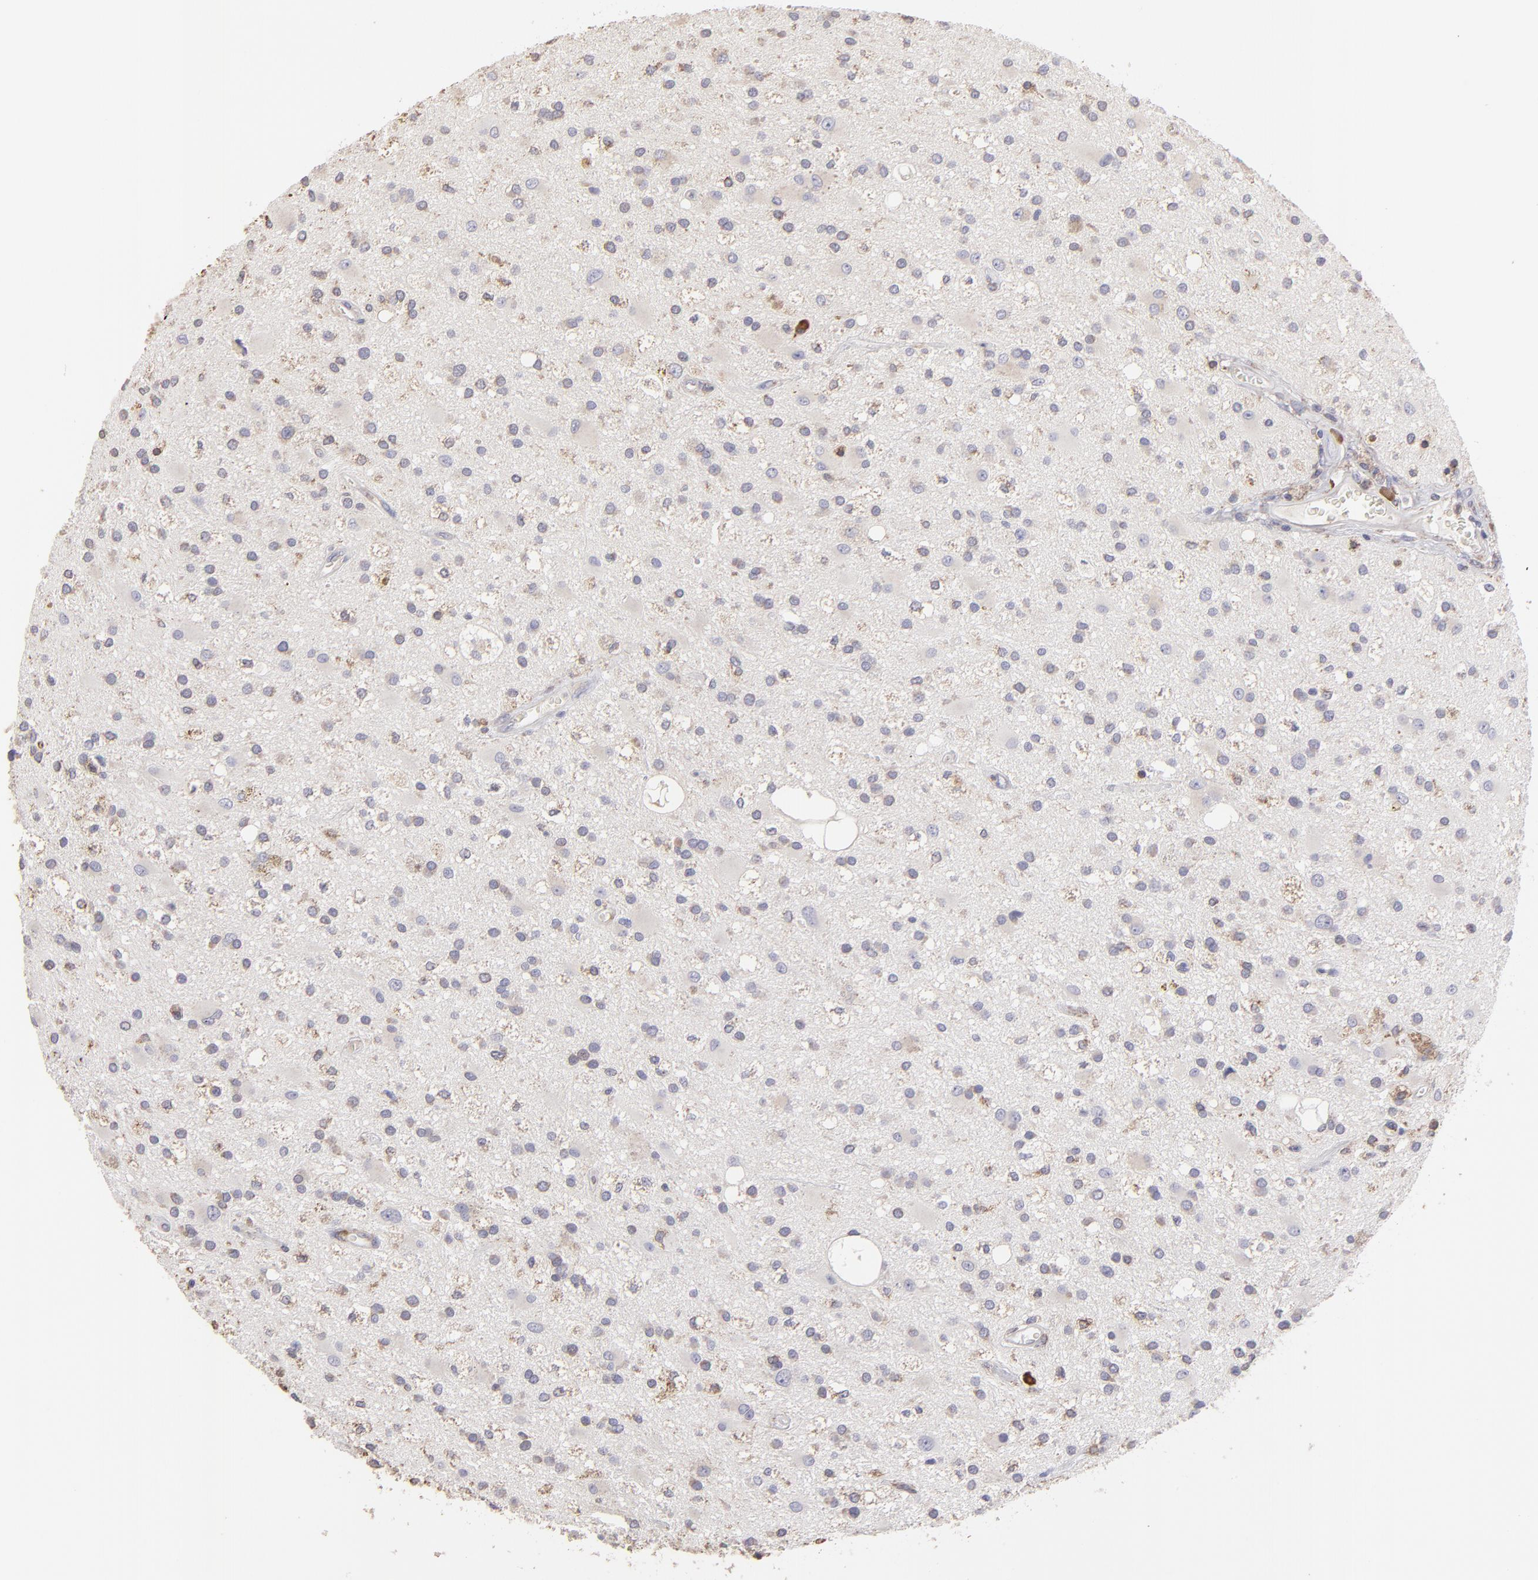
{"staining": {"intensity": "weak", "quantity": "<25%", "location": "cytoplasmic/membranous"}, "tissue": "glioma", "cell_type": "Tumor cells", "image_type": "cancer", "snomed": [{"axis": "morphology", "description": "Glioma, malignant, Low grade"}, {"axis": "topography", "description": "Brain"}], "caption": "A high-resolution photomicrograph shows immunohistochemistry staining of low-grade glioma (malignant), which displays no significant staining in tumor cells.", "gene": "CALR", "patient": {"sex": "male", "age": 58}}